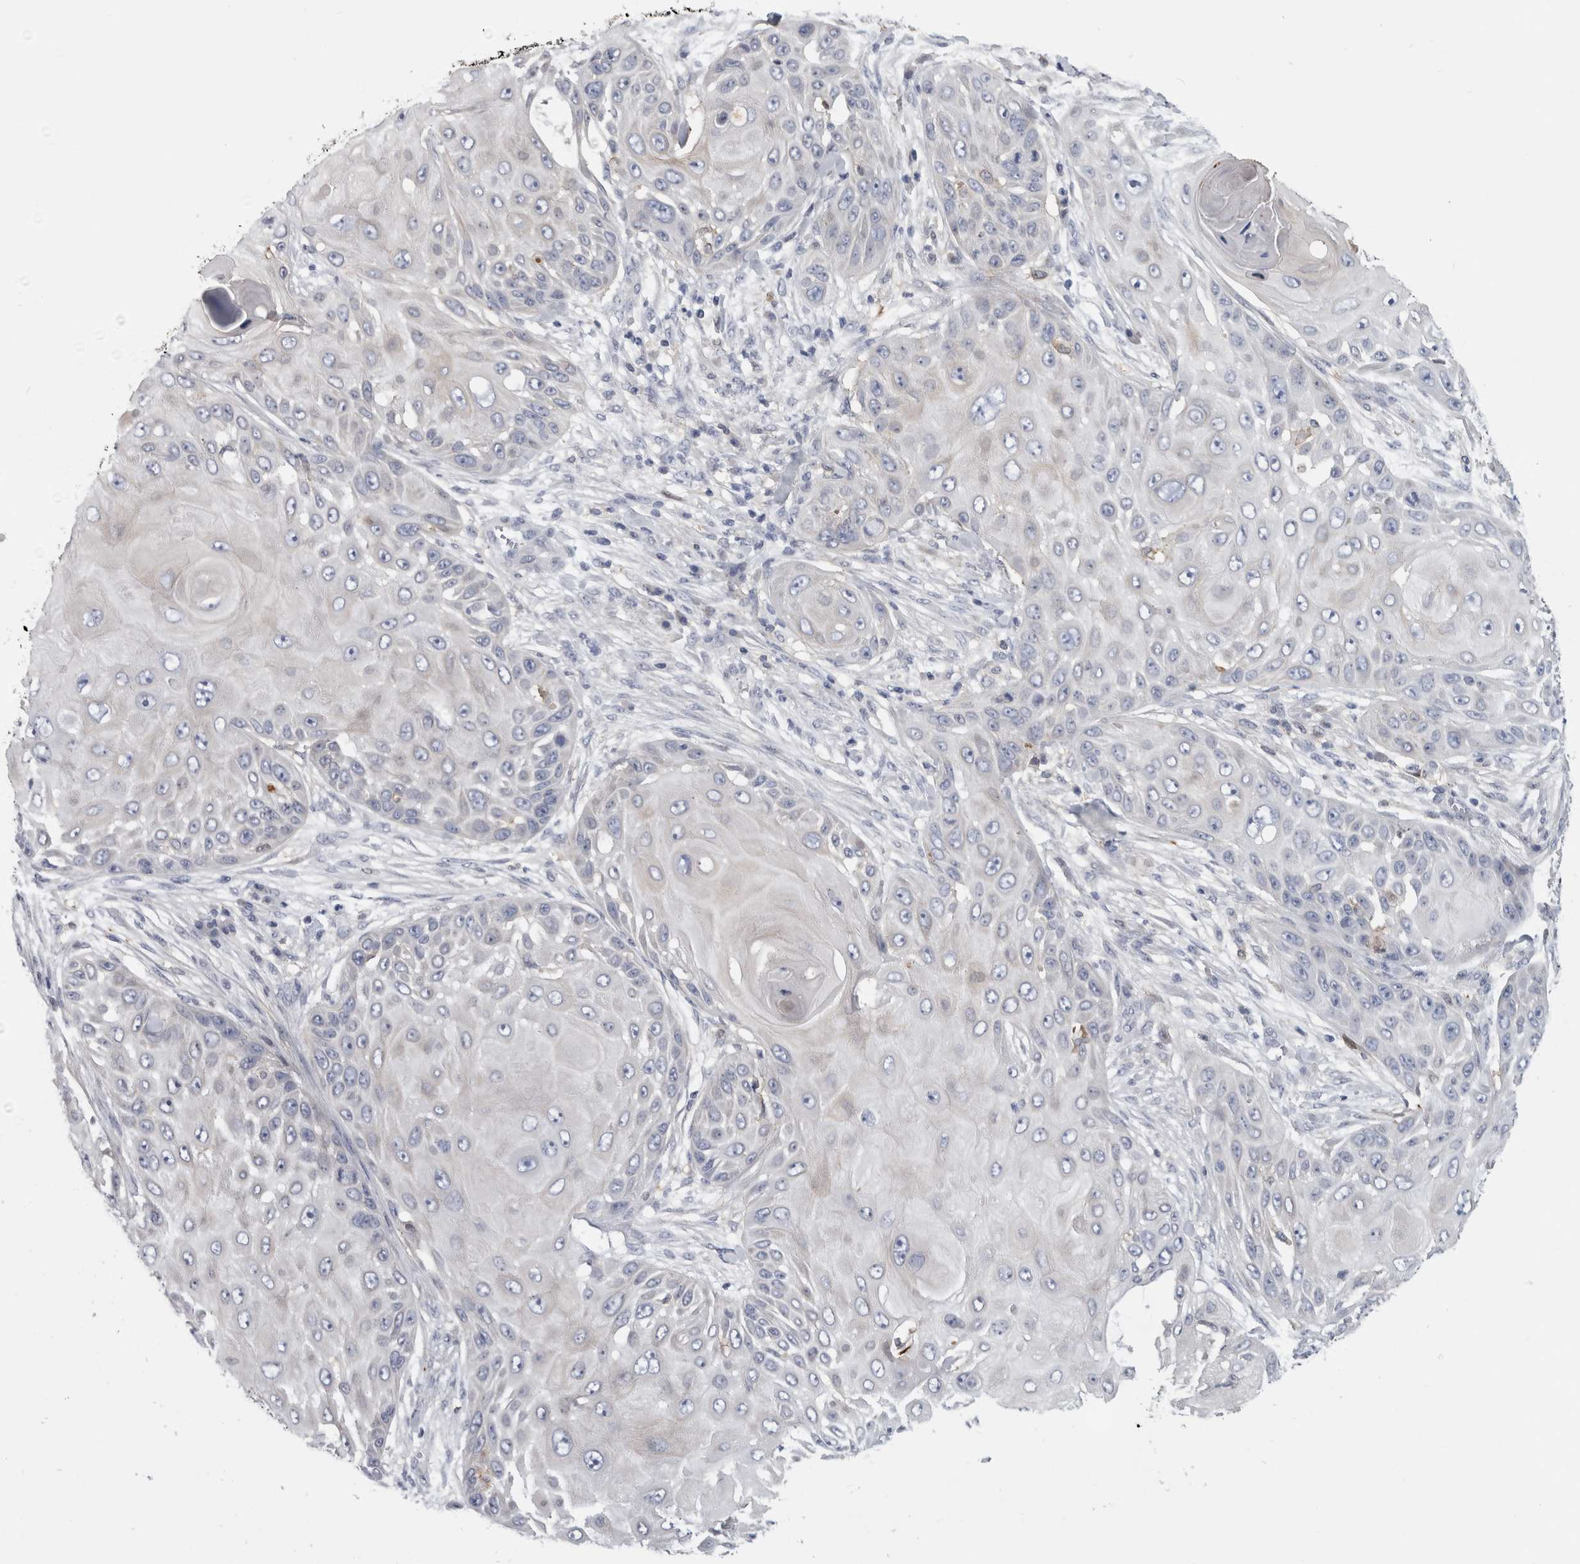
{"staining": {"intensity": "negative", "quantity": "none", "location": "none"}, "tissue": "skin cancer", "cell_type": "Tumor cells", "image_type": "cancer", "snomed": [{"axis": "morphology", "description": "Squamous cell carcinoma, NOS"}, {"axis": "topography", "description": "Skin"}], "caption": "The histopathology image demonstrates no staining of tumor cells in skin cancer (squamous cell carcinoma).", "gene": "DNAJC24", "patient": {"sex": "female", "age": 44}}